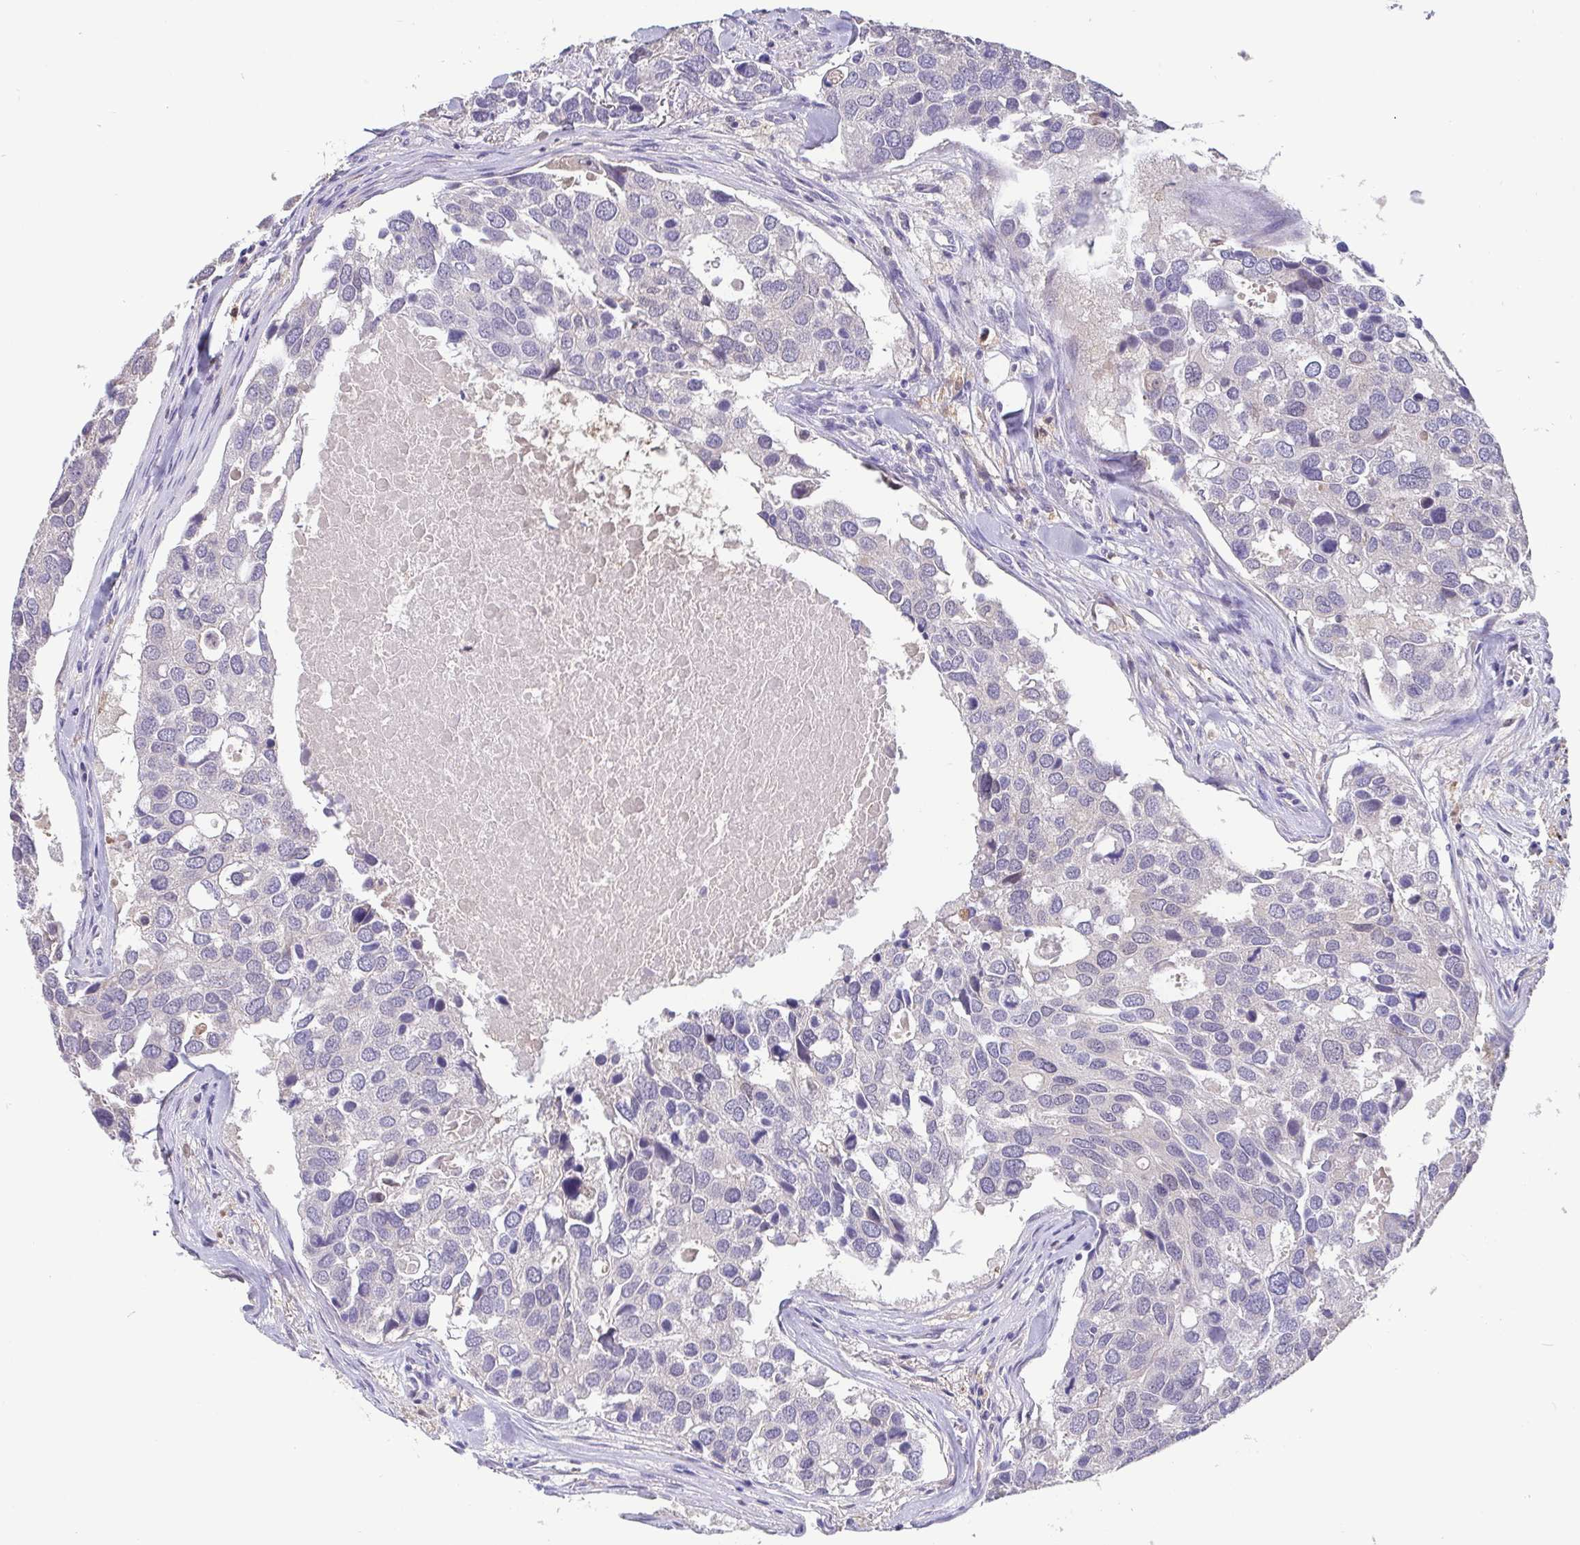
{"staining": {"intensity": "negative", "quantity": "none", "location": "none"}, "tissue": "breast cancer", "cell_type": "Tumor cells", "image_type": "cancer", "snomed": [{"axis": "morphology", "description": "Duct carcinoma"}, {"axis": "topography", "description": "Breast"}], "caption": "Immunohistochemical staining of human breast infiltrating ductal carcinoma displays no significant expression in tumor cells.", "gene": "IDH1", "patient": {"sex": "female", "age": 83}}